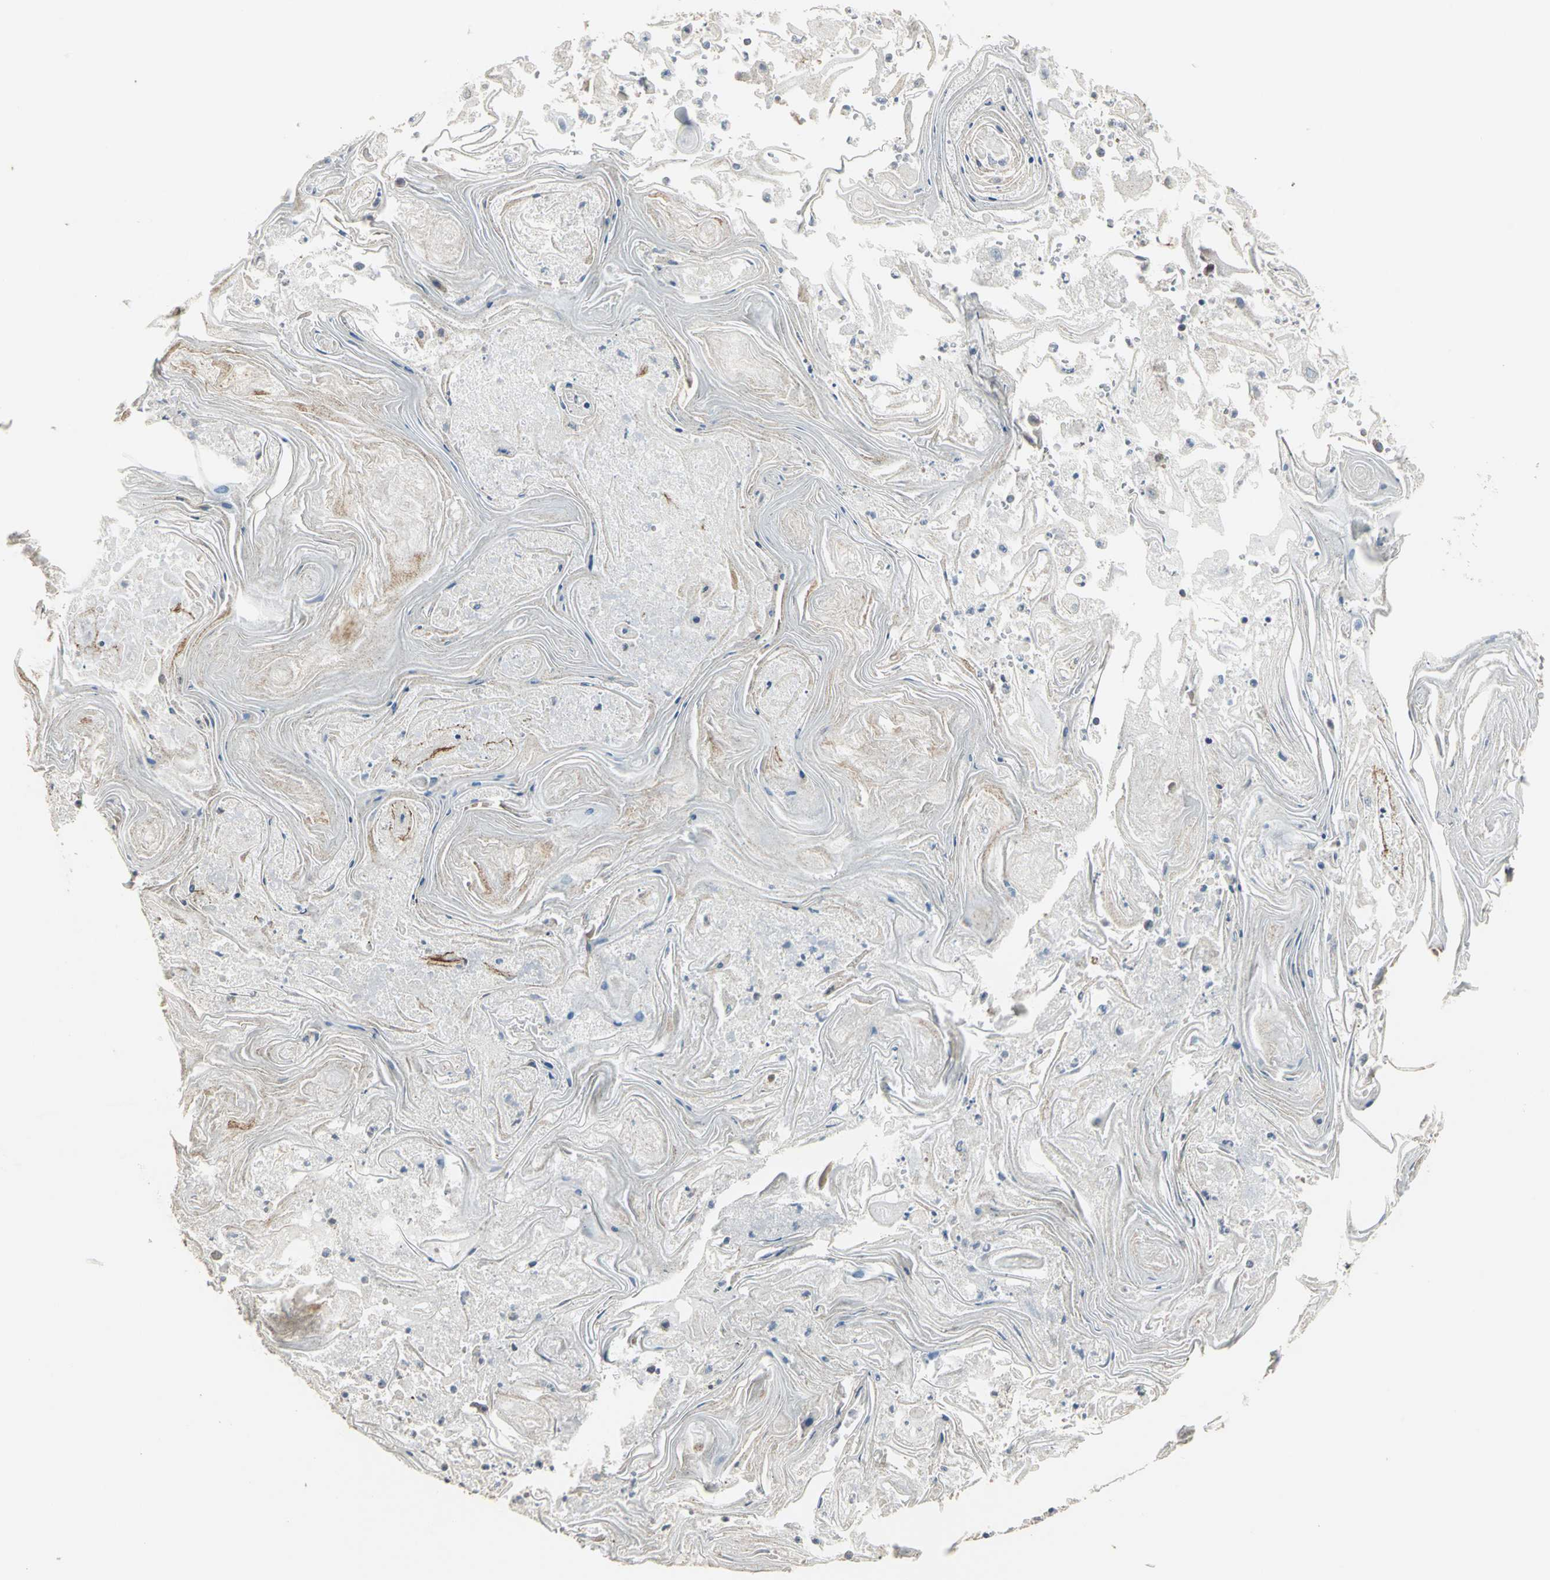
{"staining": {"intensity": "negative", "quantity": "none", "location": "none"}, "tissue": "head and neck cancer", "cell_type": "Tumor cells", "image_type": "cancer", "snomed": [{"axis": "morphology", "description": "Squamous cell carcinoma, NOS"}, {"axis": "topography", "description": "Oral tissue"}, {"axis": "topography", "description": "Head-Neck"}], "caption": "This is an IHC photomicrograph of squamous cell carcinoma (head and neck). There is no staining in tumor cells.", "gene": "DNAJB4", "patient": {"sex": "female", "age": 76}}